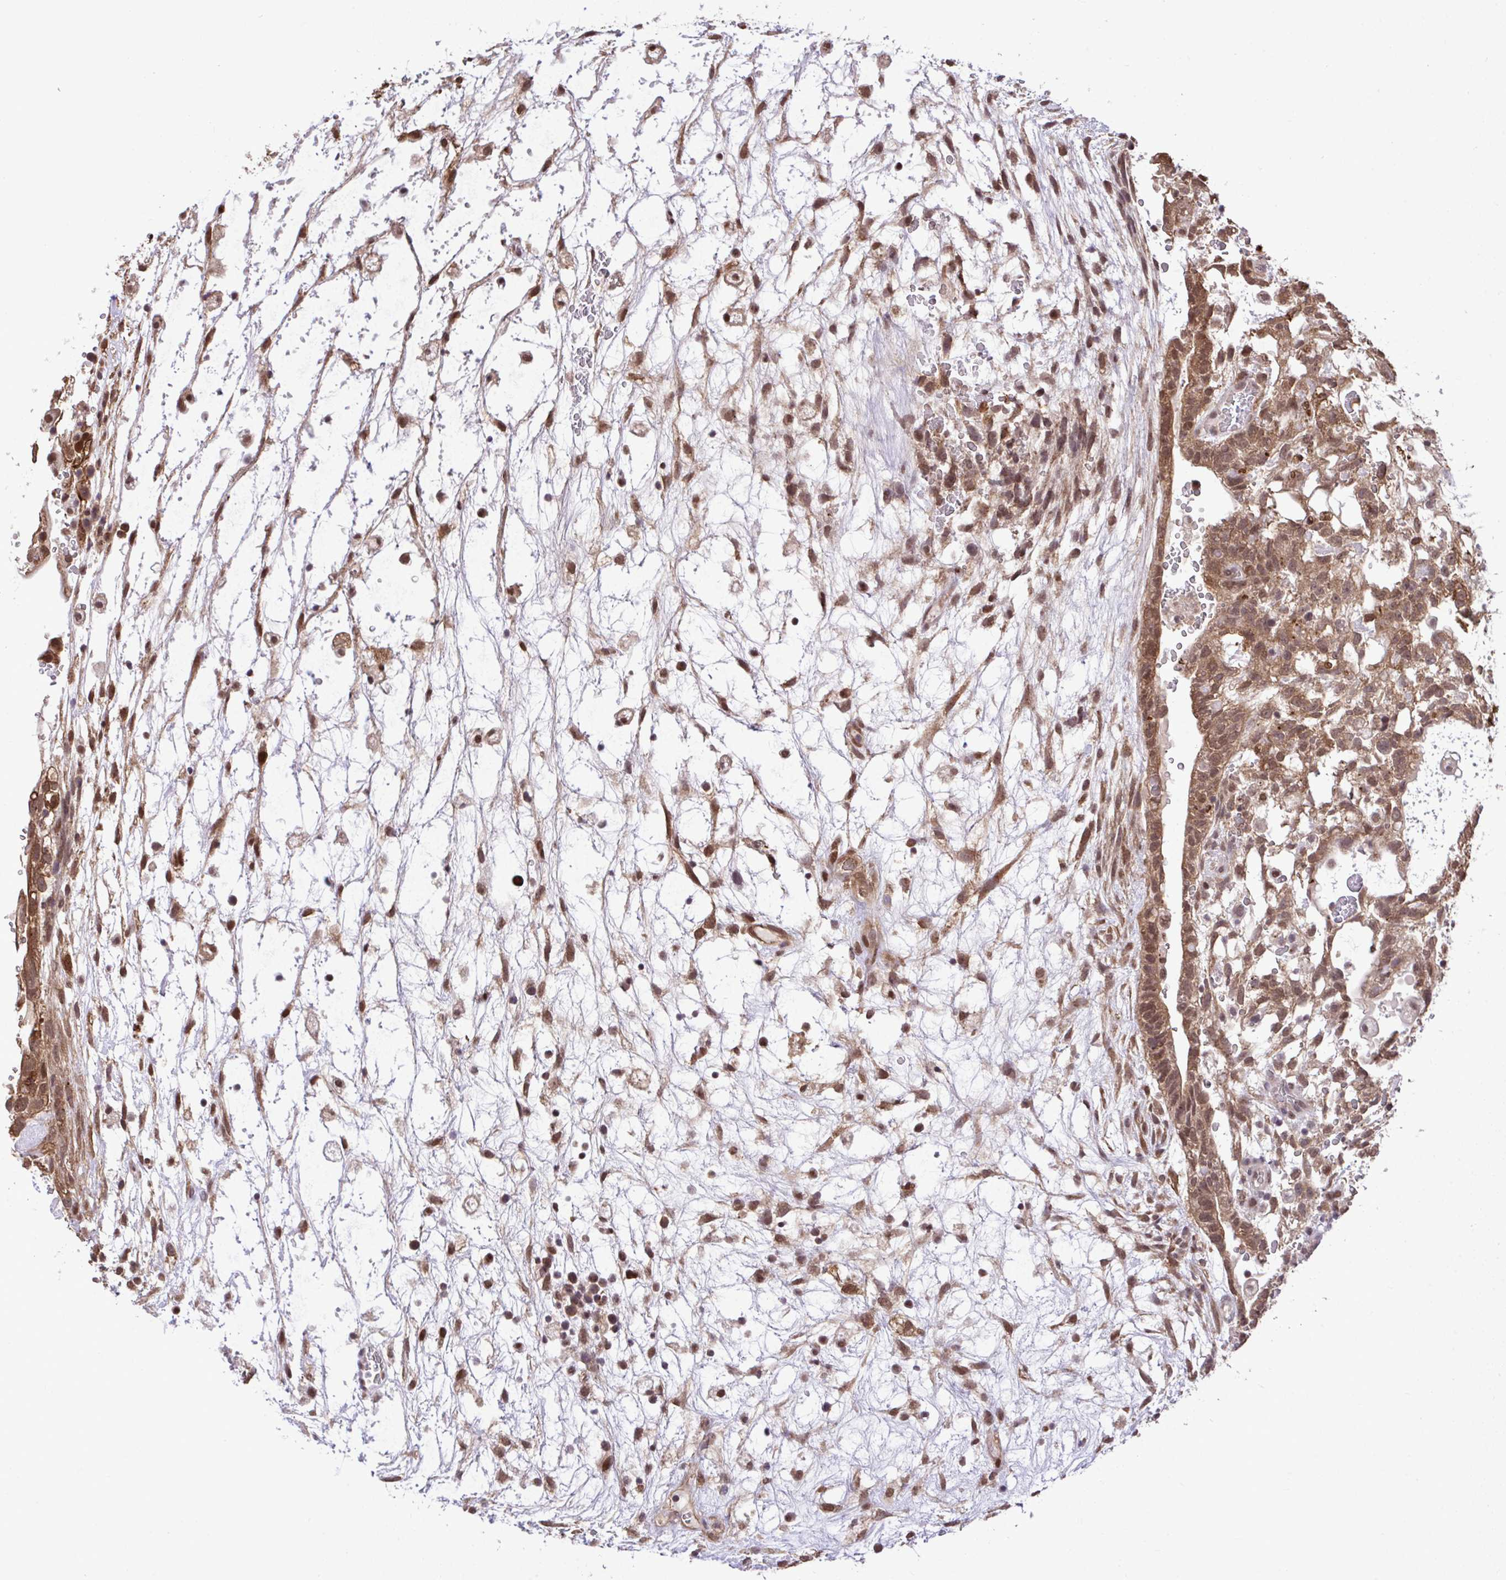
{"staining": {"intensity": "moderate", "quantity": ">75%", "location": "cytoplasmic/membranous,nuclear"}, "tissue": "testis cancer", "cell_type": "Tumor cells", "image_type": "cancer", "snomed": [{"axis": "morphology", "description": "Normal tissue, NOS"}, {"axis": "morphology", "description": "Carcinoma, Embryonal, NOS"}, {"axis": "topography", "description": "Testis"}], "caption": "Tumor cells demonstrate medium levels of moderate cytoplasmic/membranous and nuclear positivity in about >75% of cells in testis embryonal carcinoma.", "gene": "GLIS3", "patient": {"sex": "male", "age": 32}}